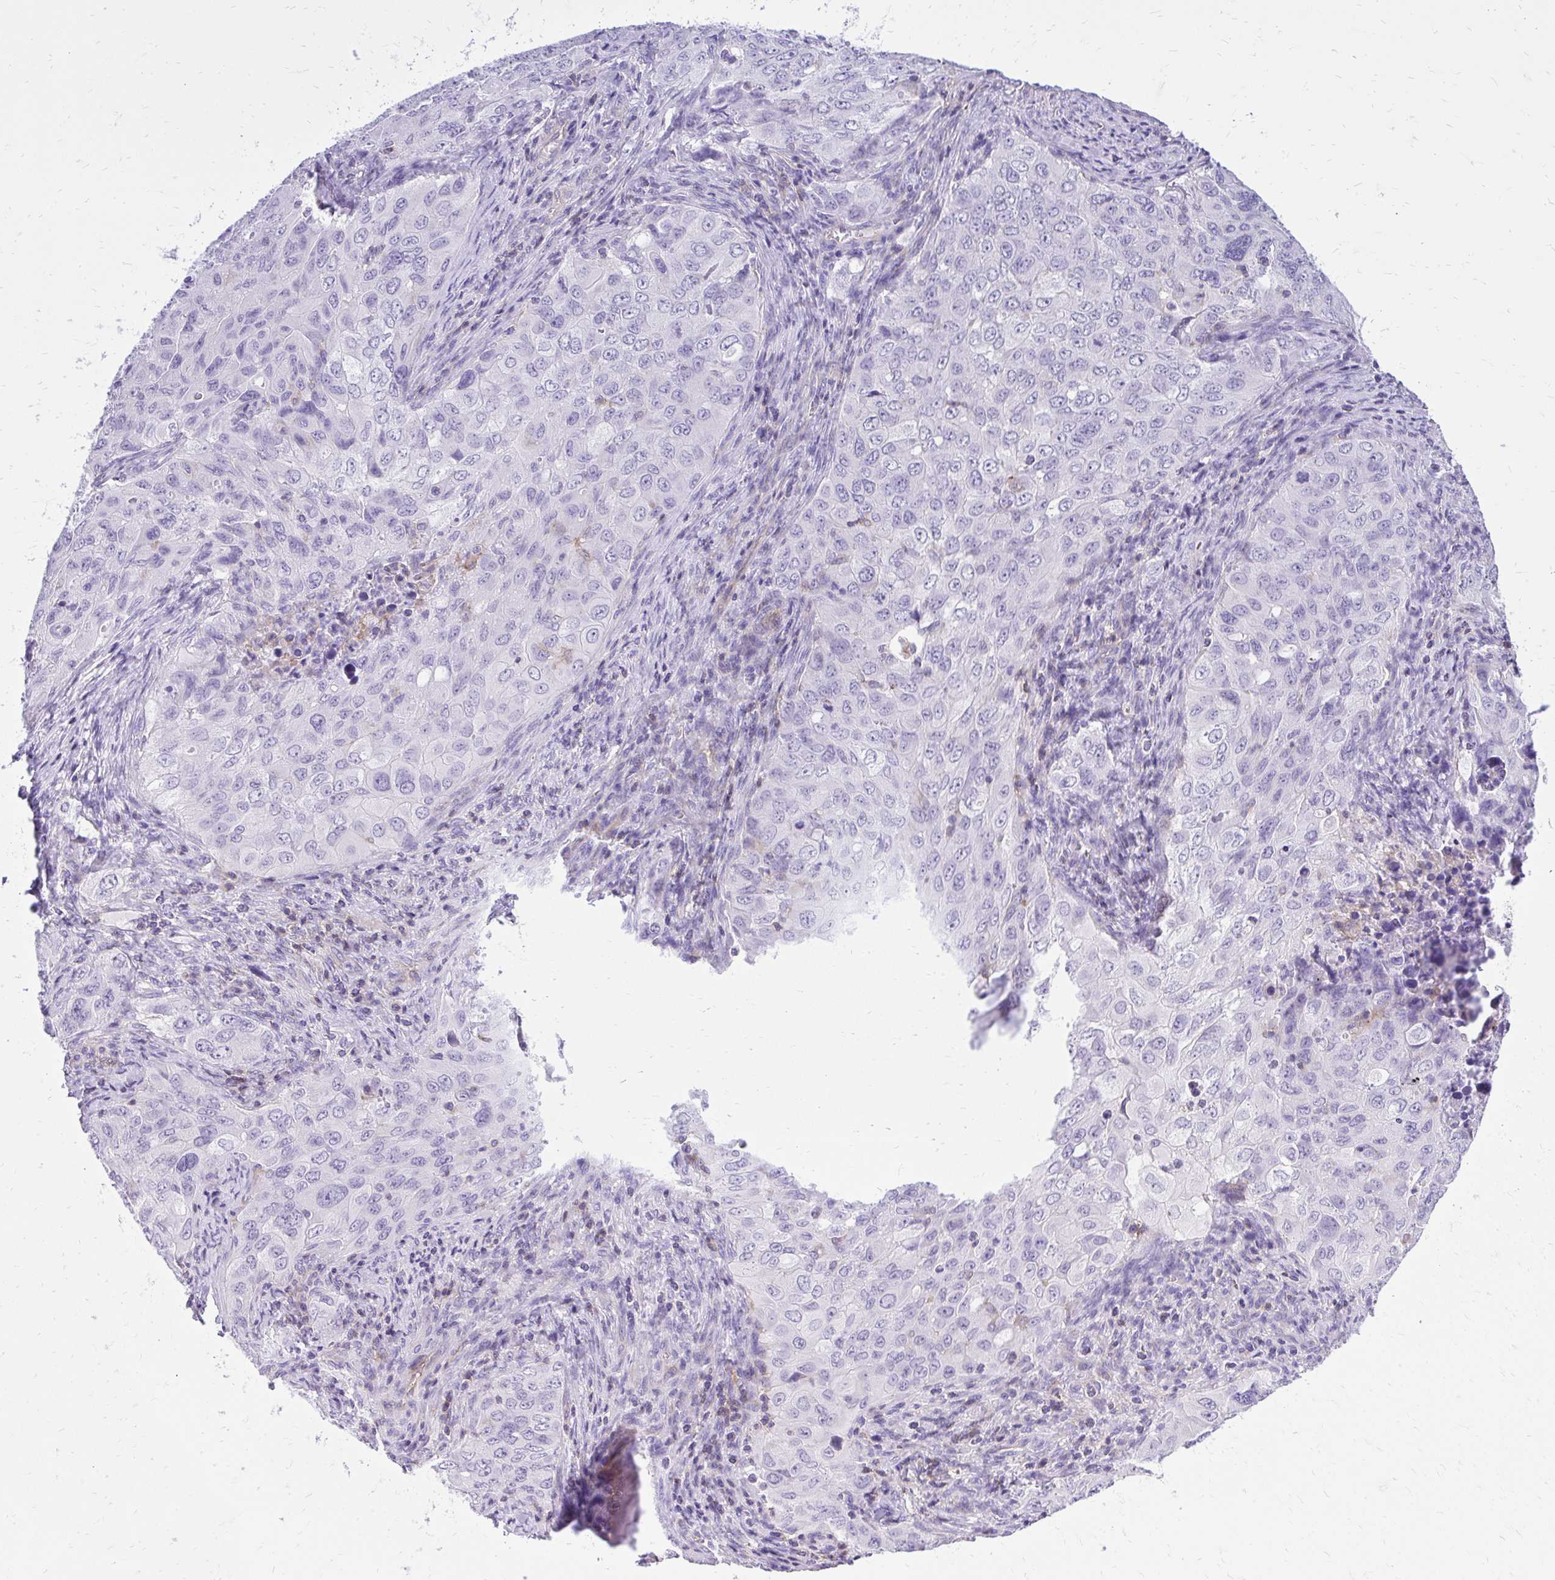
{"staining": {"intensity": "negative", "quantity": "none", "location": "none"}, "tissue": "lung cancer", "cell_type": "Tumor cells", "image_type": "cancer", "snomed": [{"axis": "morphology", "description": "Adenocarcinoma, NOS"}, {"axis": "morphology", "description": "Adenocarcinoma, metastatic, NOS"}, {"axis": "topography", "description": "Lymph node"}, {"axis": "topography", "description": "Lung"}], "caption": "Immunohistochemistry micrograph of human lung adenocarcinoma stained for a protein (brown), which shows no expression in tumor cells. (DAB immunohistochemistry with hematoxylin counter stain).", "gene": "GPRIN3", "patient": {"sex": "female", "age": 42}}